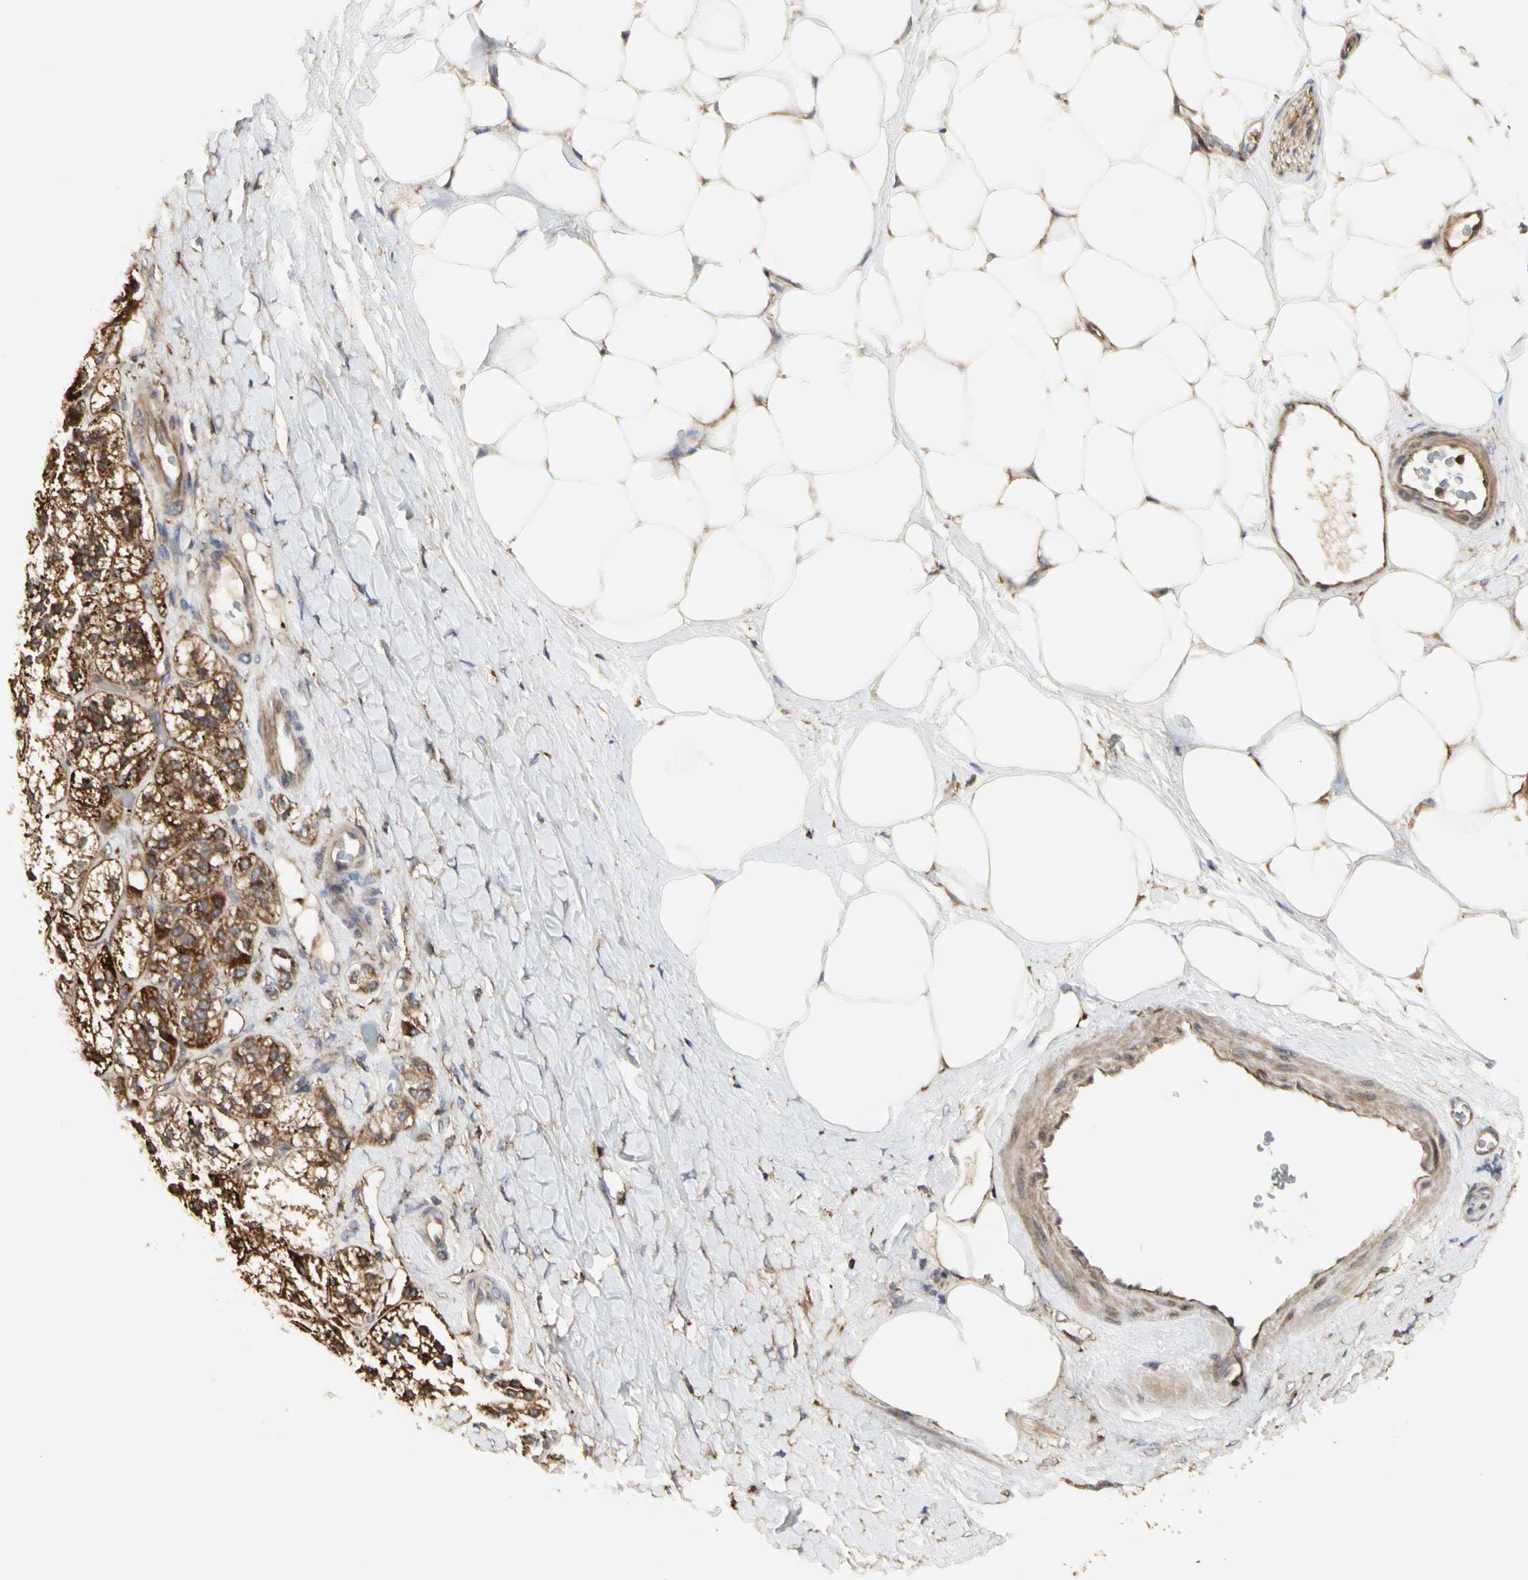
{"staining": {"intensity": "moderate", "quantity": ">75%", "location": "cytoplasmic/membranous"}, "tissue": "adrenal gland", "cell_type": "Glandular cells", "image_type": "normal", "snomed": [{"axis": "morphology", "description": "Normal tissue, NOS"}, {"axis": "topography", "description": "Adrenal gland"}], "caption": "Protein analysis of unremarkable adrenal gland exhibits moderate cytoplasmic/membranous expression in approximately >75% of glandular cells.", "gene": "NAPG", "patient": {"sex": "male", "age": 57}}